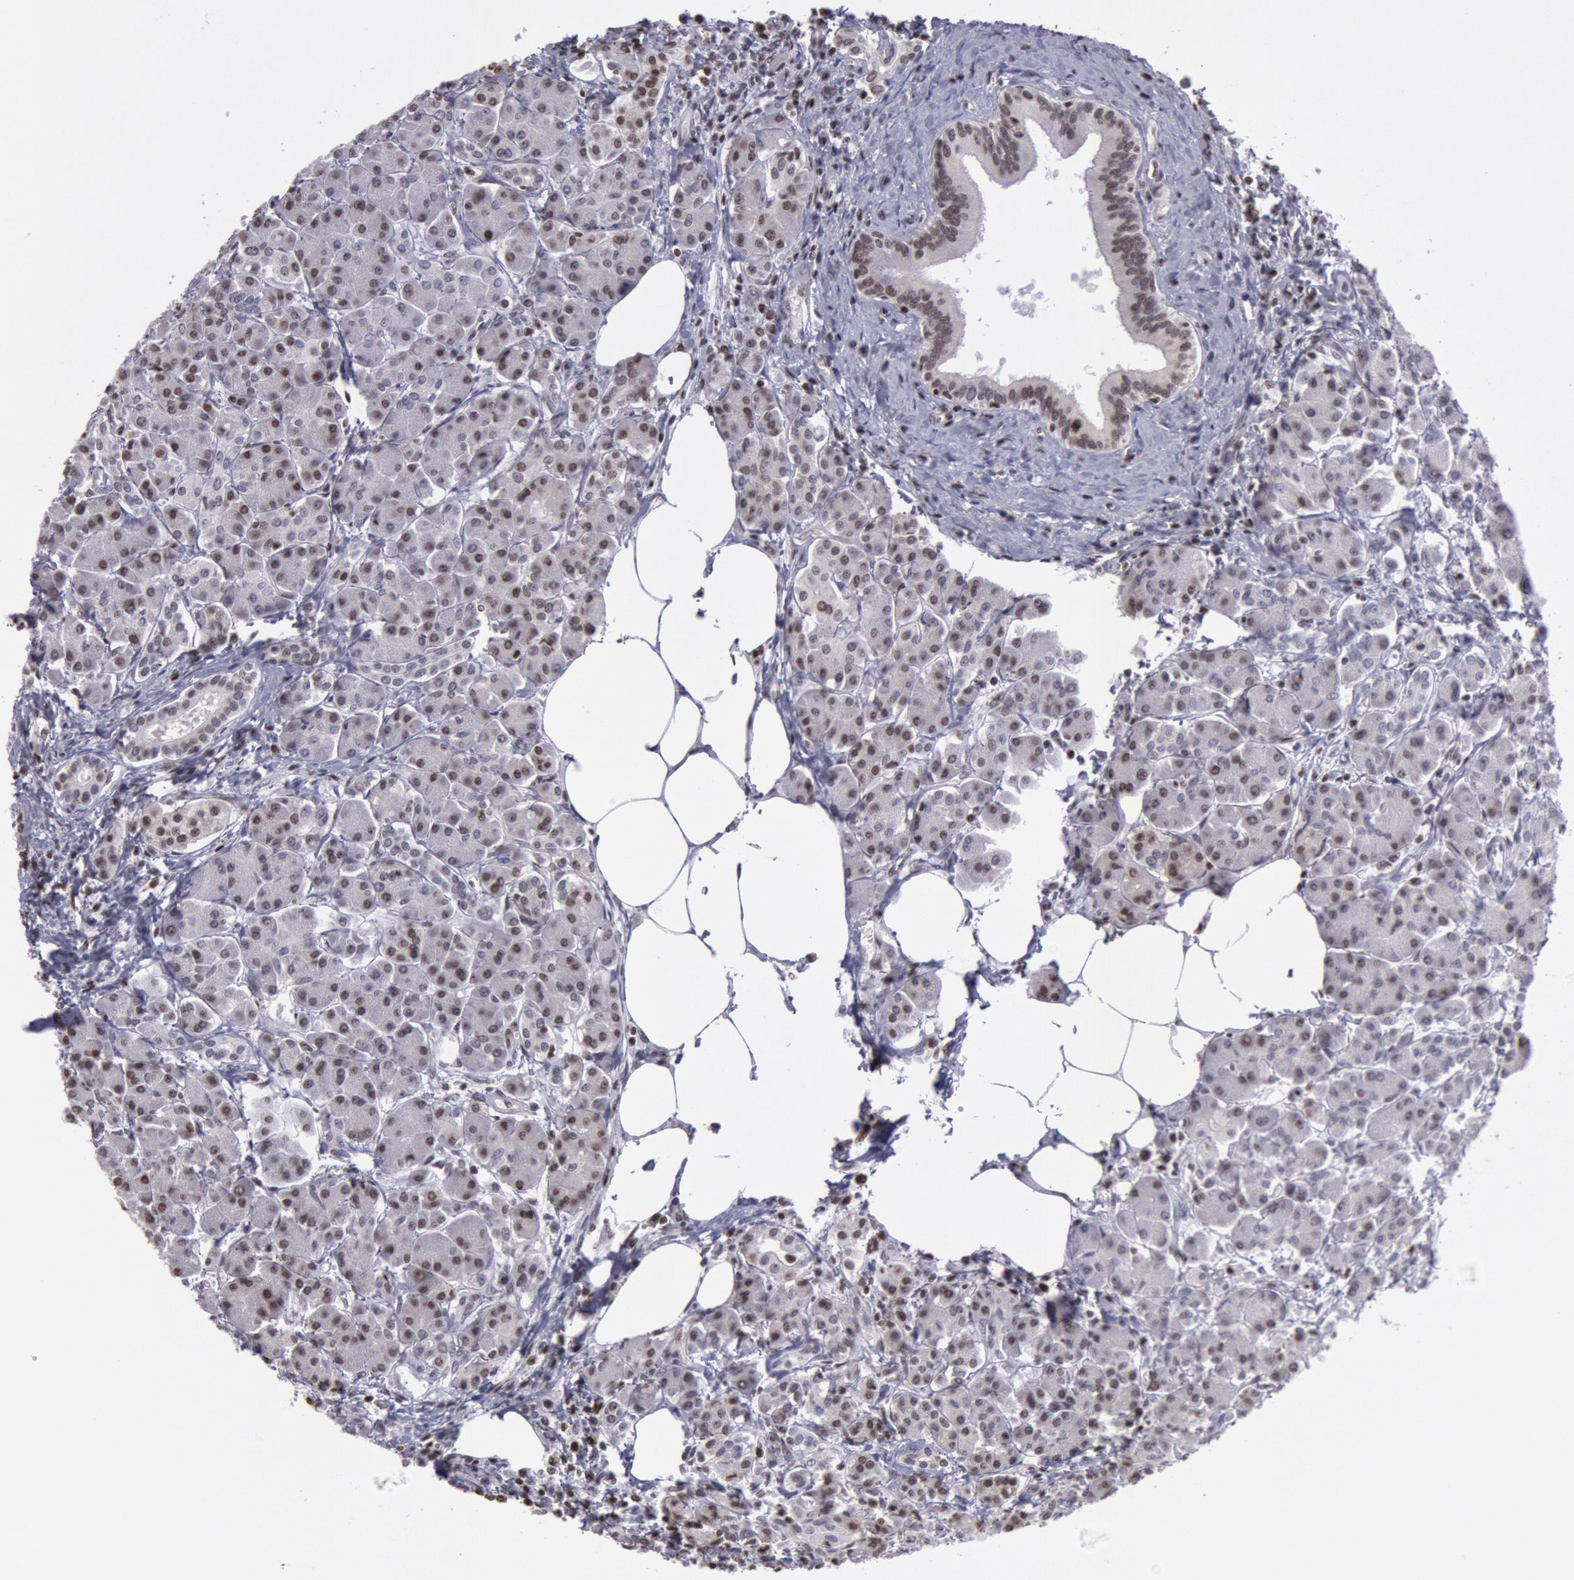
{"staining": {"intensity": "moderate", "quantity": ">75%", "location": "nuclear"}, "tissue": "pancreas", "cell_type": "Exocrine glandular cells", "image_type": "normal", "snomed": [{"axis": "morphology", "description": "Normal tissue, NOS"}, {"axis": "topography", "description": "Pancreas"}], "caption": "Pancreas stained for a protein demonstrates moderate nuclear positivity in exocrine glandular cells.", "gene": "NKAP", "patient": {"sex": "female", "age": 73}}